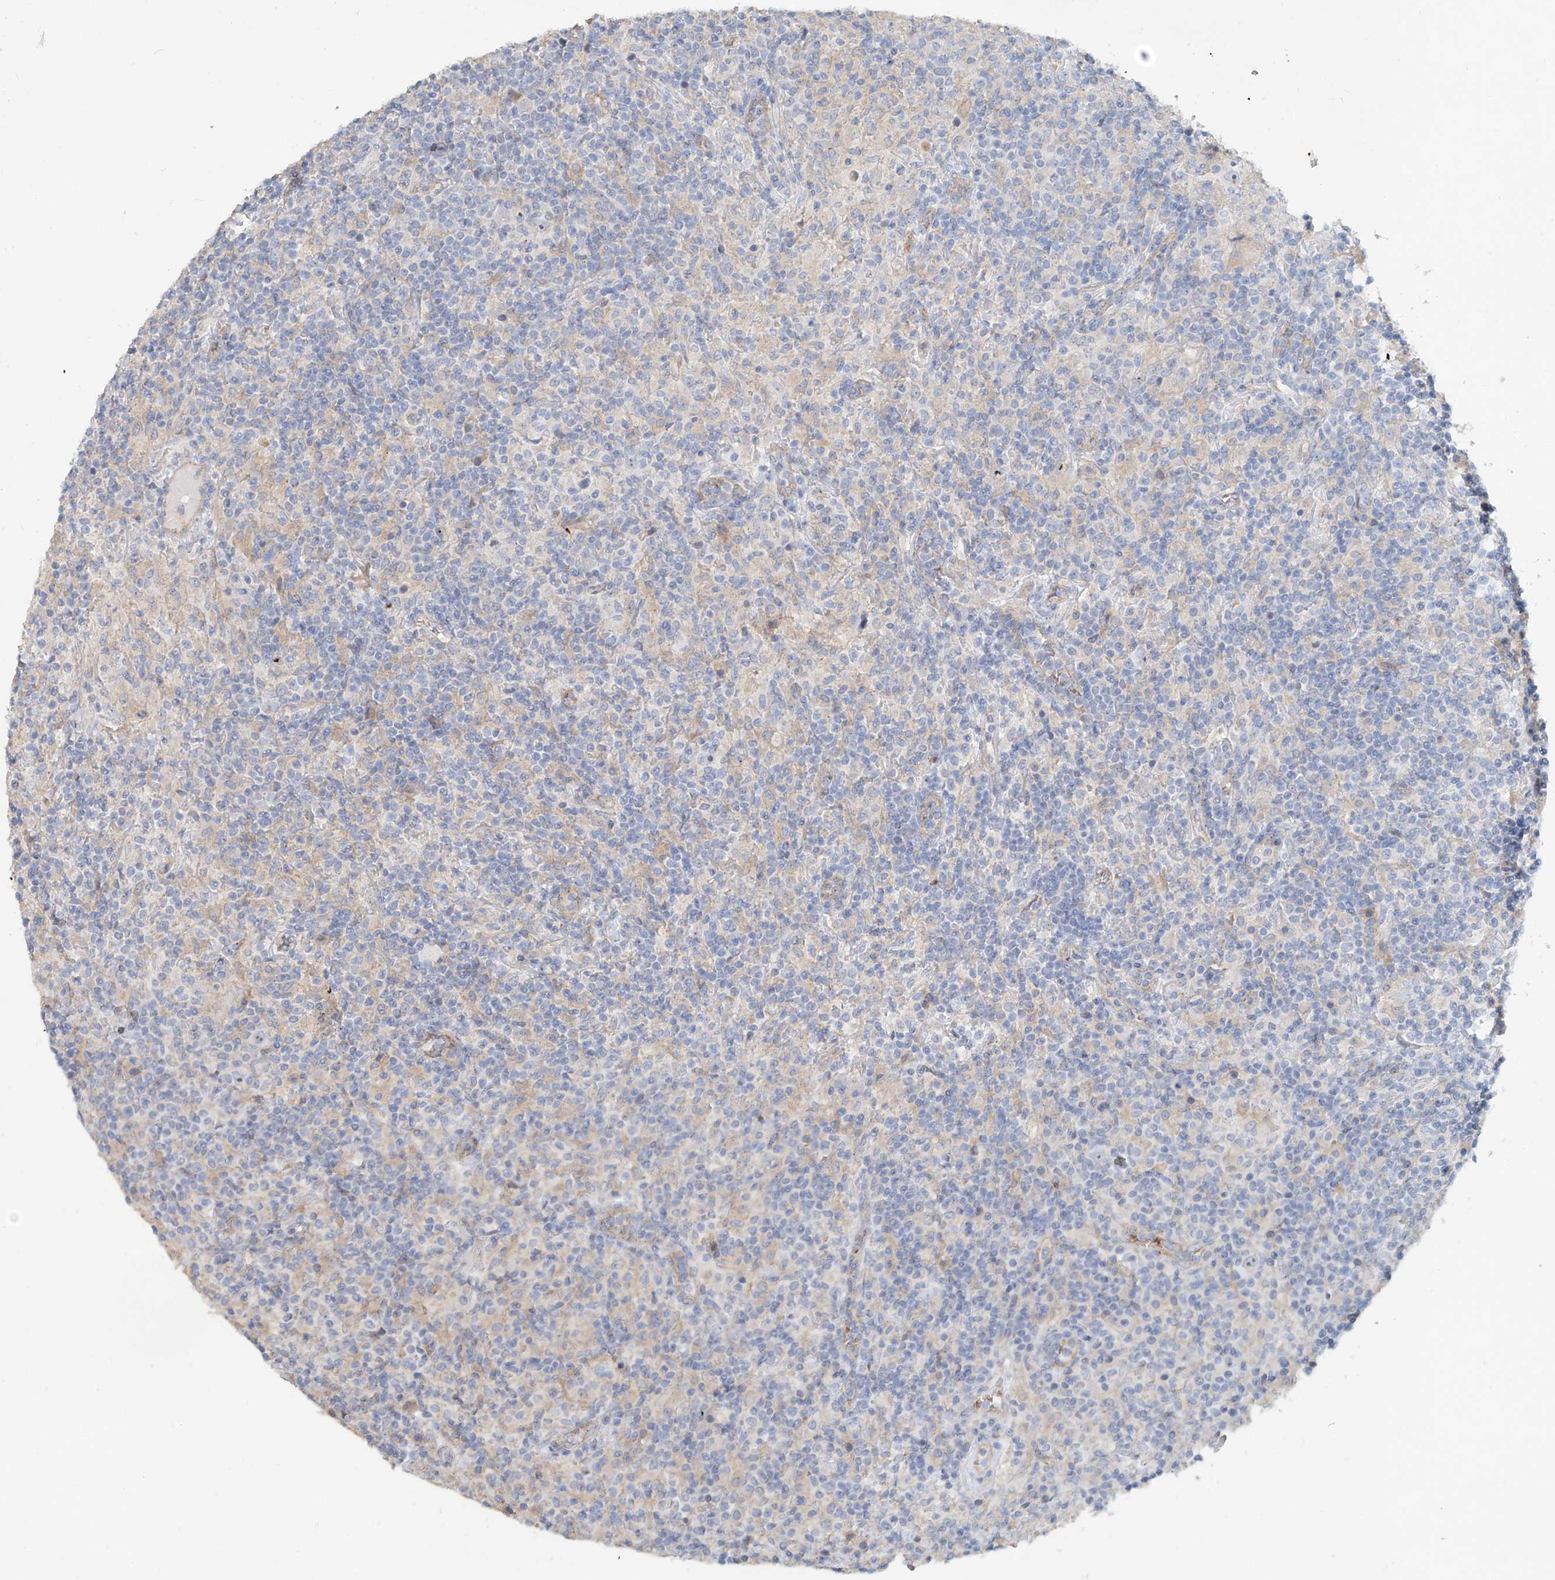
{"staining": {"intensity": "negative", "quantity": "none", "location": "none"}, "tissue": "lymphoma", "cell_type": "Tumor cells", "image_type": "cancer", "snomed": [{"axis": "morphology", "description": "Hodgkin's disease, NOS"}, {"axis": "topography", "description": "Lymph node"}], "caption": "Lymphoma was stained to show a protein in brown. There is no significant expression in tumor cells.", "gene": "TRIM47", "patient": {"sex": "male", "age": 70}}